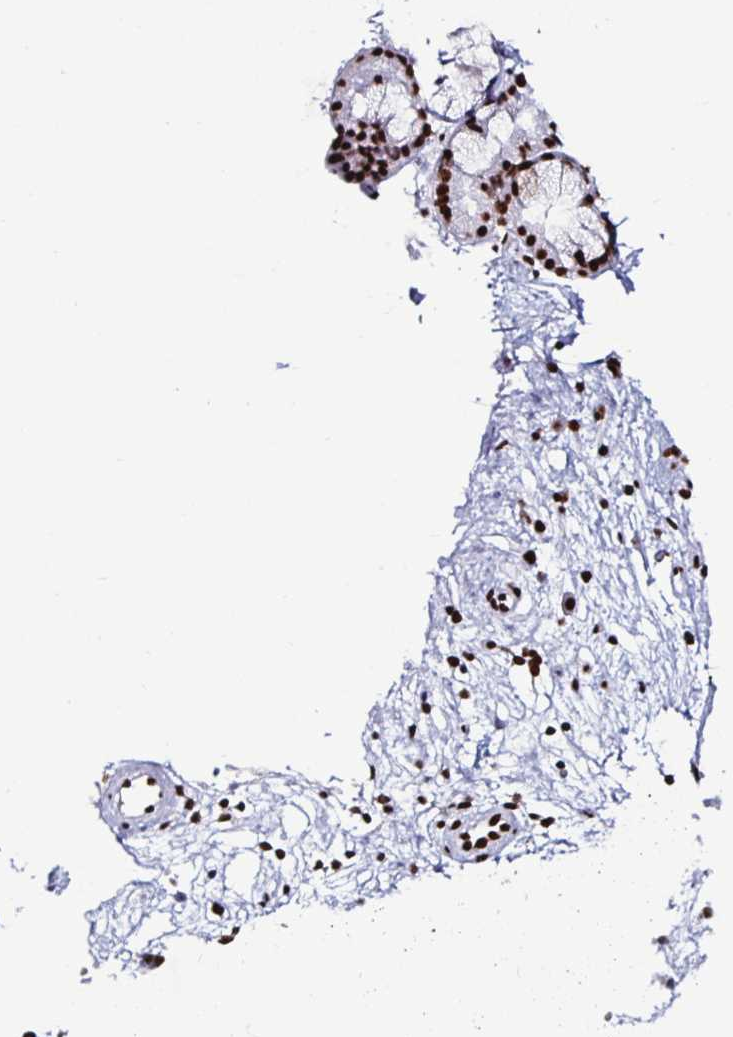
{"staining": {"intensity": "strong", "quantity": ">75%", "location": "nuclear"}, "tissue": "nasopharynx", "cell_type": "Respiratory epithelial cells", "image_type": "normal", "snomed": [{"axis": "morphology", "description": "Normal tissue, NOS"}, {"axis": "topography", "description": "Nasopharynx"}], "caption": "Respiratory epithelial cells exhibit high levels of strong nuclear expression in approximately >75% of cells in unremarkable nasopharynx. The protein of interest is stained brown, and the nuclei are stained in blue (DAB (3,3'-diaminobenzidine) IHC with brightfield microscopy, high magnification).", "gene": "DDX39B", "patient": {"sex": "male", "age": 32}}